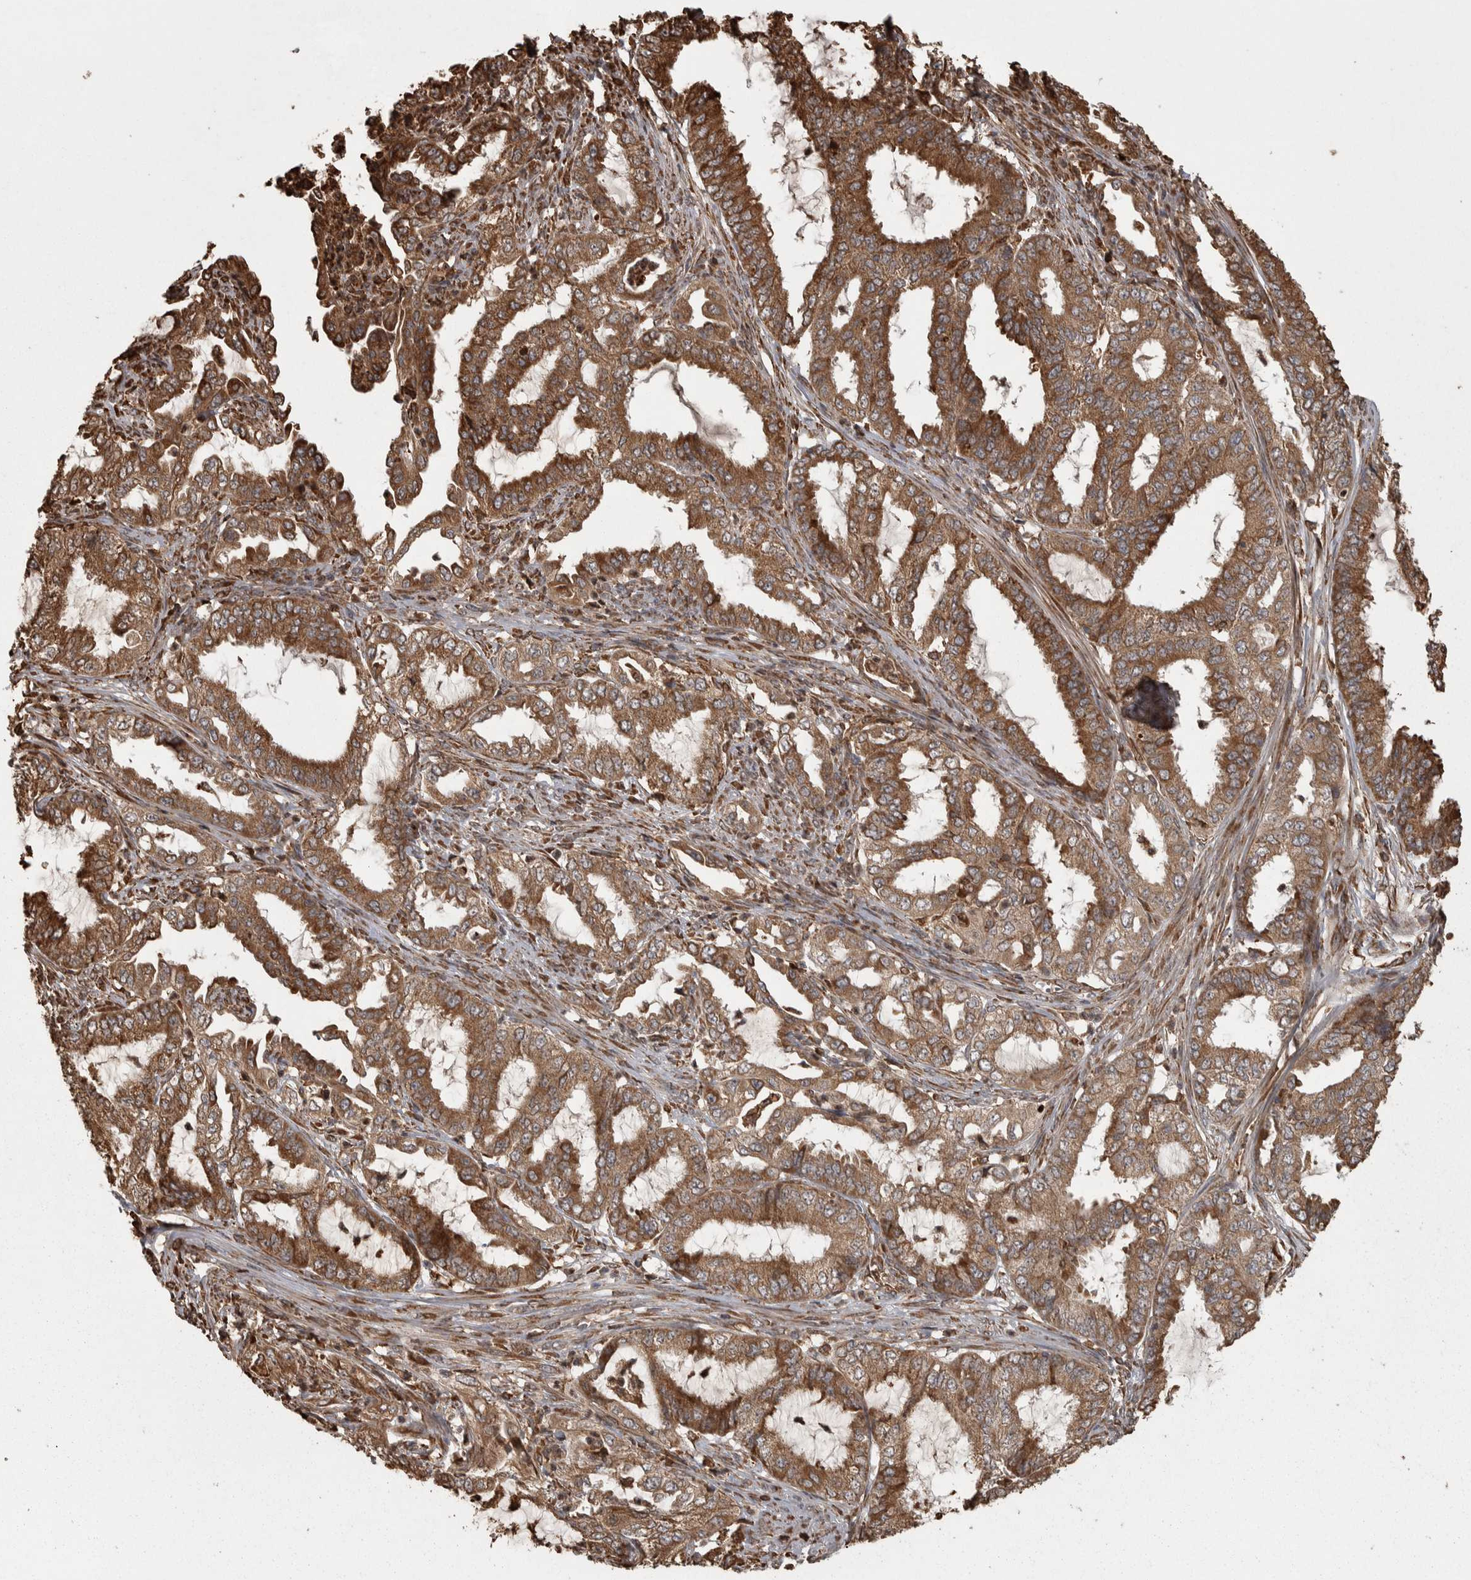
{"staining": {"intensity": "moderate", "quantity": ">75%", "location": "cytoplasmic/membranous"}, "tissue": "endometrial cancer", "cell_type": "Tumor cells", "image_type": "cancer", "snomed": [{"axis": "morphology", "description": "Adenocarcinoma, NOS"}, {"axis": "topography", "description": "Endometrium"}], "caption": "Moderate cytoplasmic/membranous expression is appreciated in approximately >75% of tumor cells in endometrial adenocarcinoma. (Brightfield microscopy of DAB IHC at high magnification).", "gene": "AGBL3", "patient": {"sex": "female", "age": 51}}